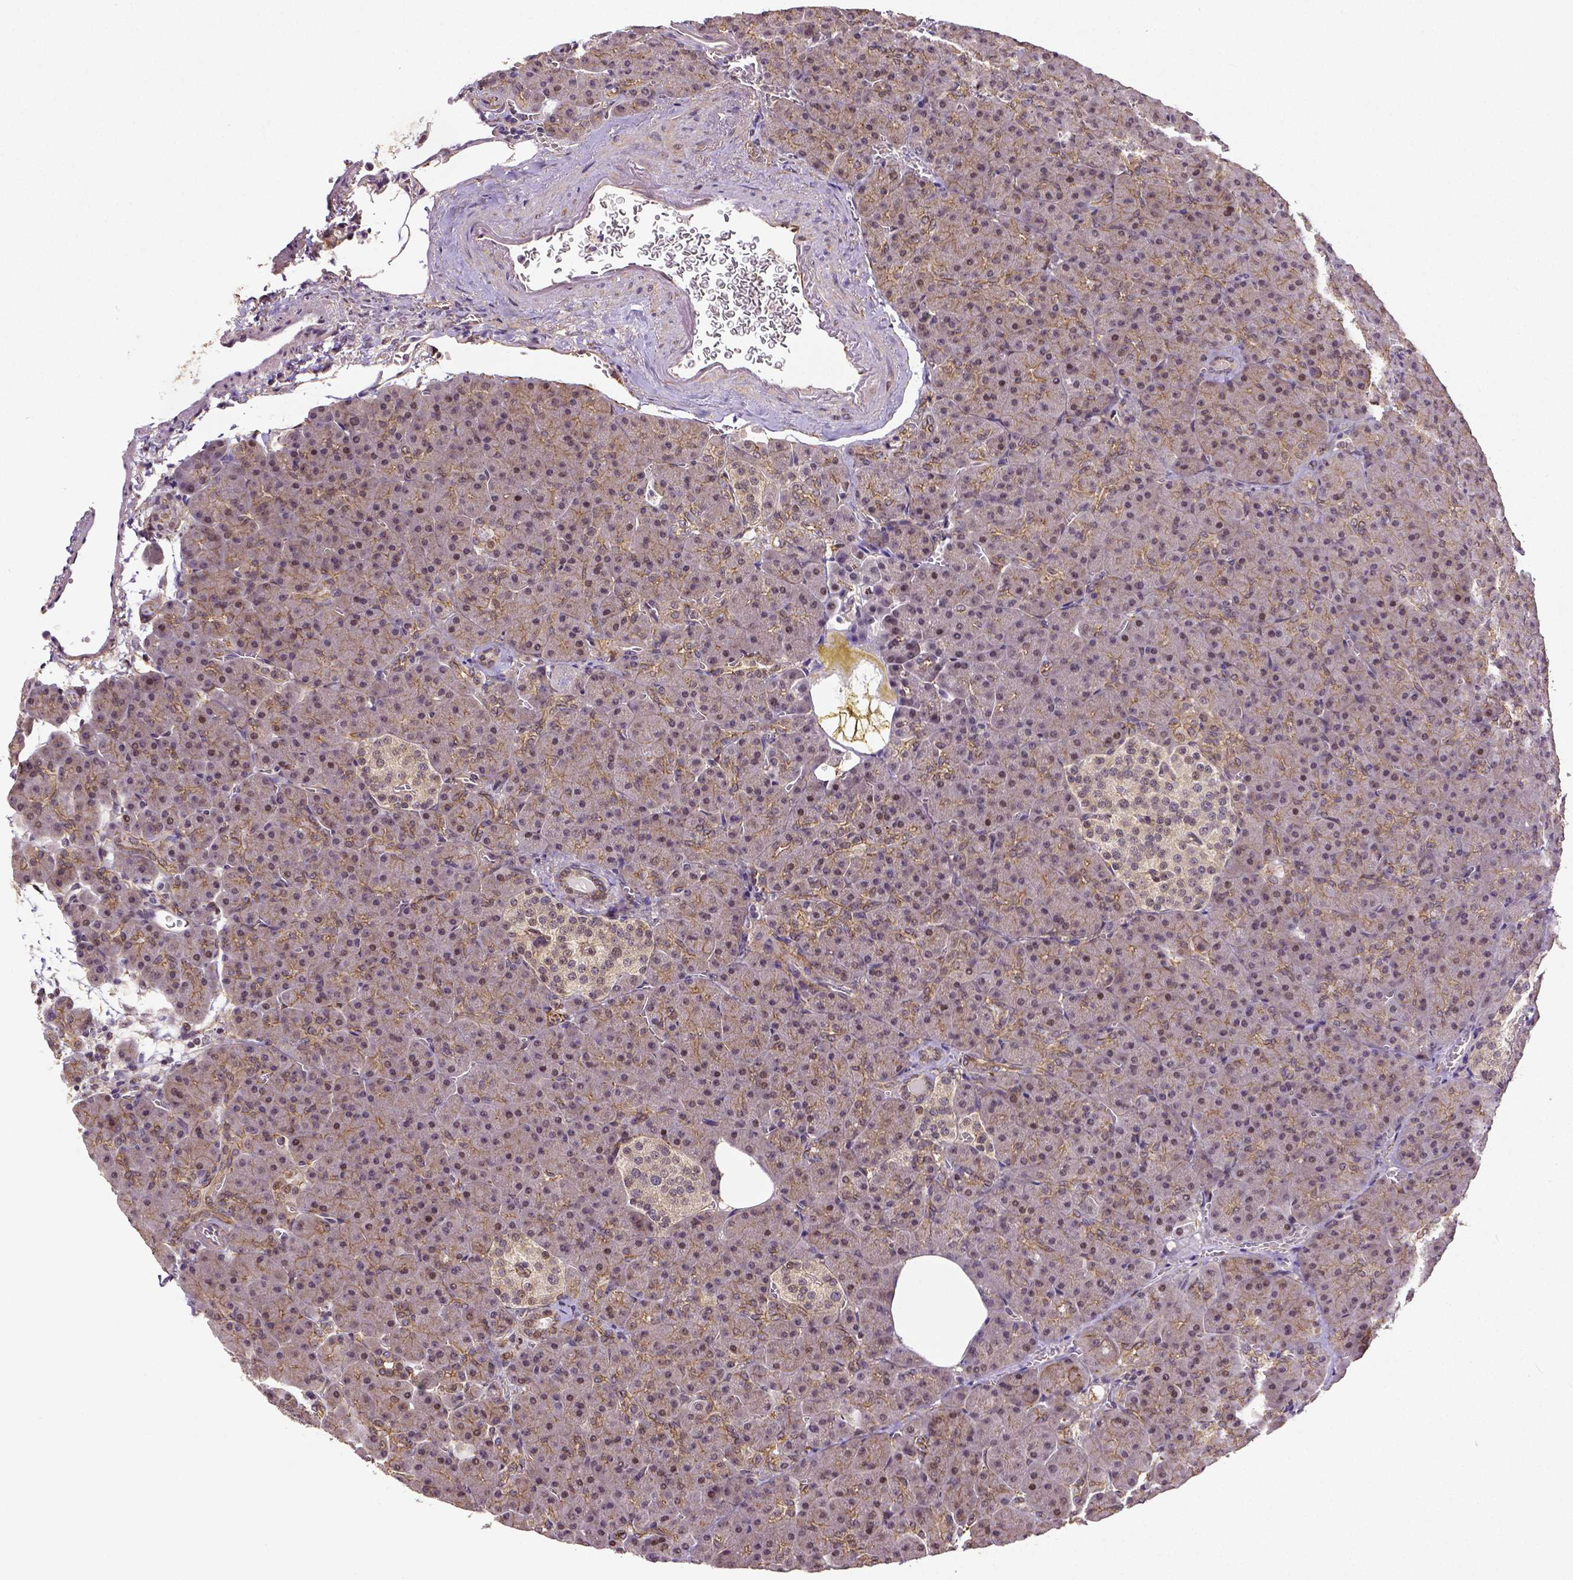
{"staining": {"intensity": "weak", "quantity": ">75%", "location": "cytoplasmic/membranous"}, "tissue": "pancreas", "cell_type": "Exocrine glandular cells", "image_type": "normal", "snomed": [{"axis": "morphology", "description": "Normal tissue, NOS"}, {"axis": "topography", "description": "Pancreas"}], "caption": "Immunohistochemical staining of benign pancreas reveals weak cytoplasmic/membranous protein expression in about >75% of exocrine glandular cells.", "gene": "DICER1", "patient": {"sex": "female", "age": 74}}